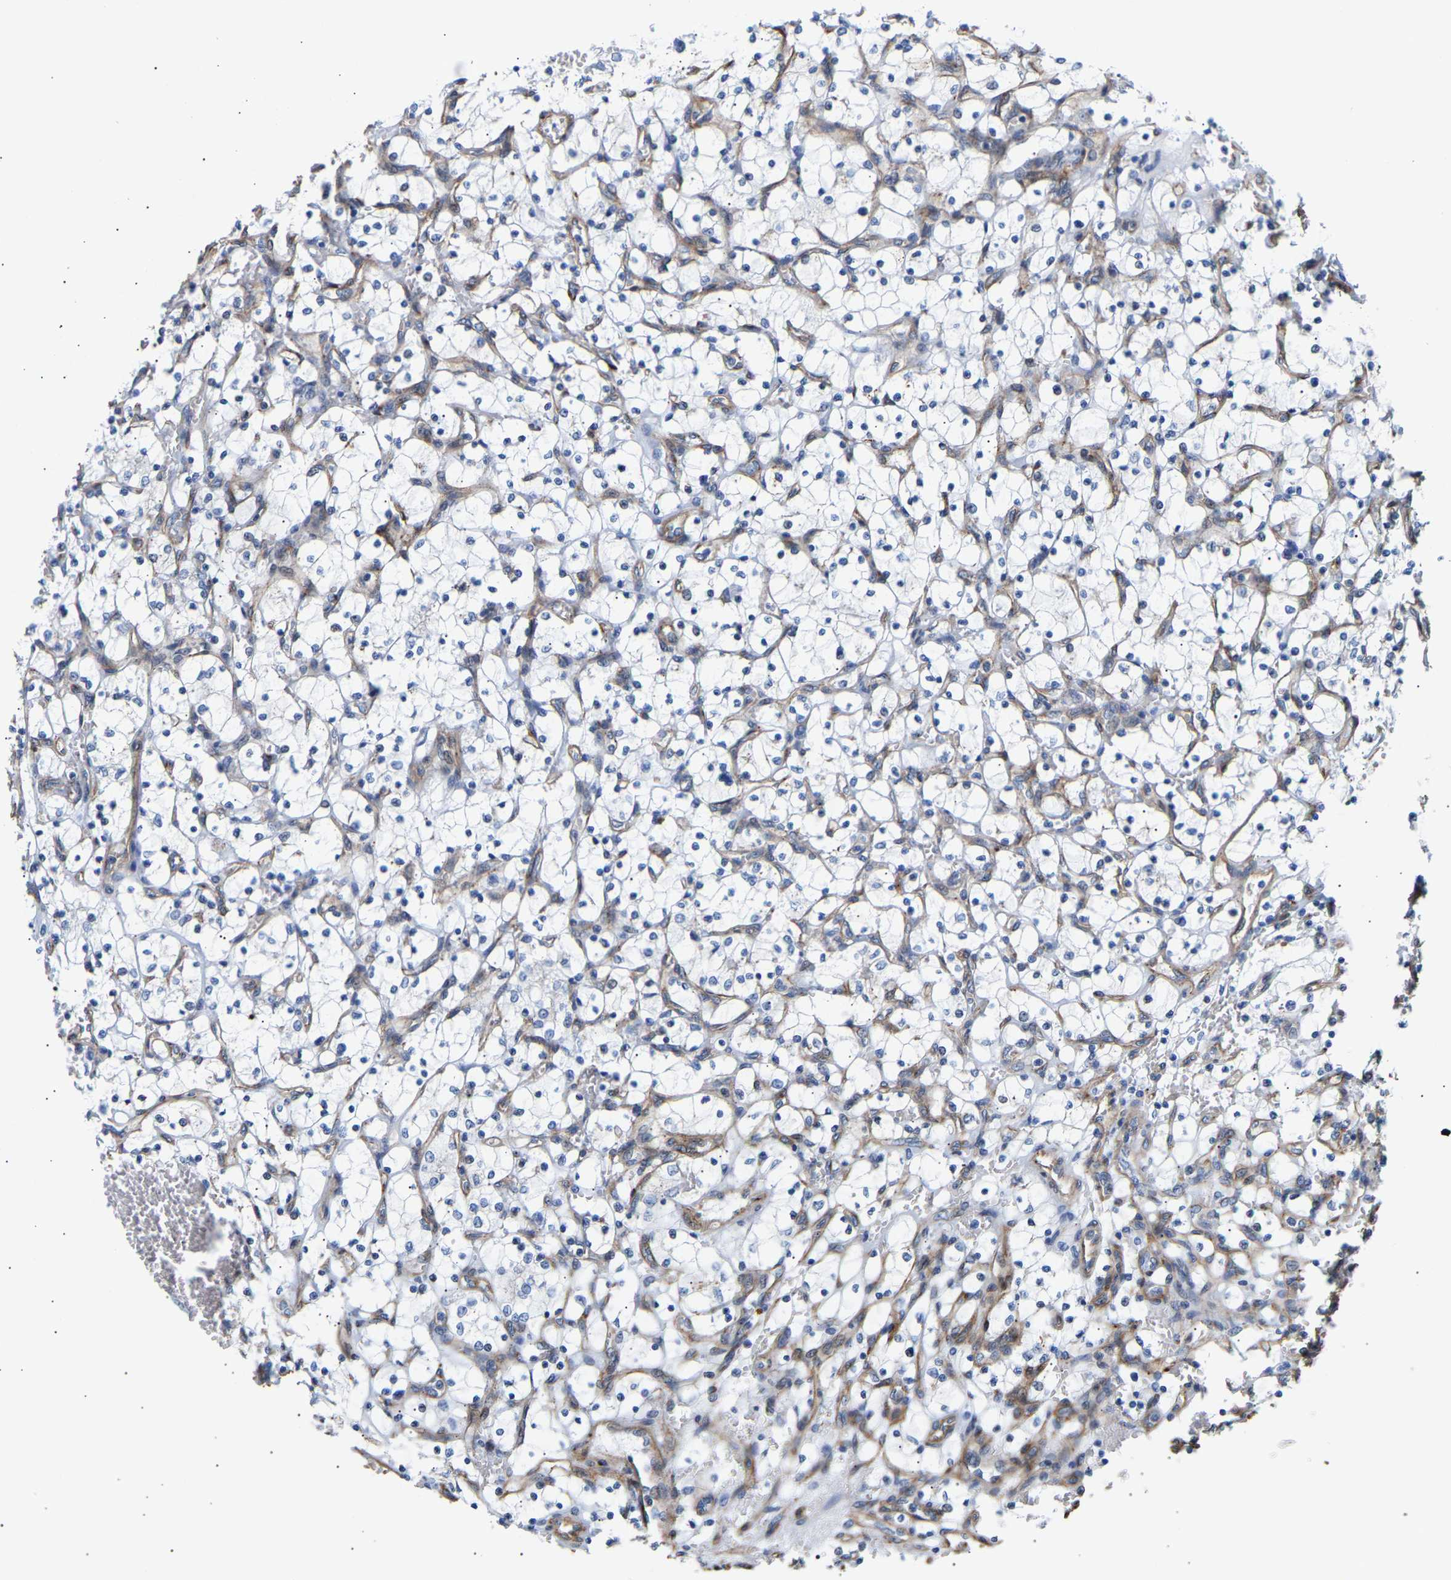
{"staining": {"intensity": "negative", "quantity": "none", "location": "none"}, "tissue": "renal cancer", "cell_type": "Tumor cells", "image_type": "cancer", "snomed": [{"axis": "morphology", "description": "Adenocarcinoma, NOS"}, {"axis": "topography", "description": "Kidney"}], "caption": "Human adenocarcinoma (renal) stained for a protein using immunohistochemistry (IHC) exhibits no positivity in tumor cells.", "gene": "IGFBP7", "patient": {"sex": "female", "age": 69}}